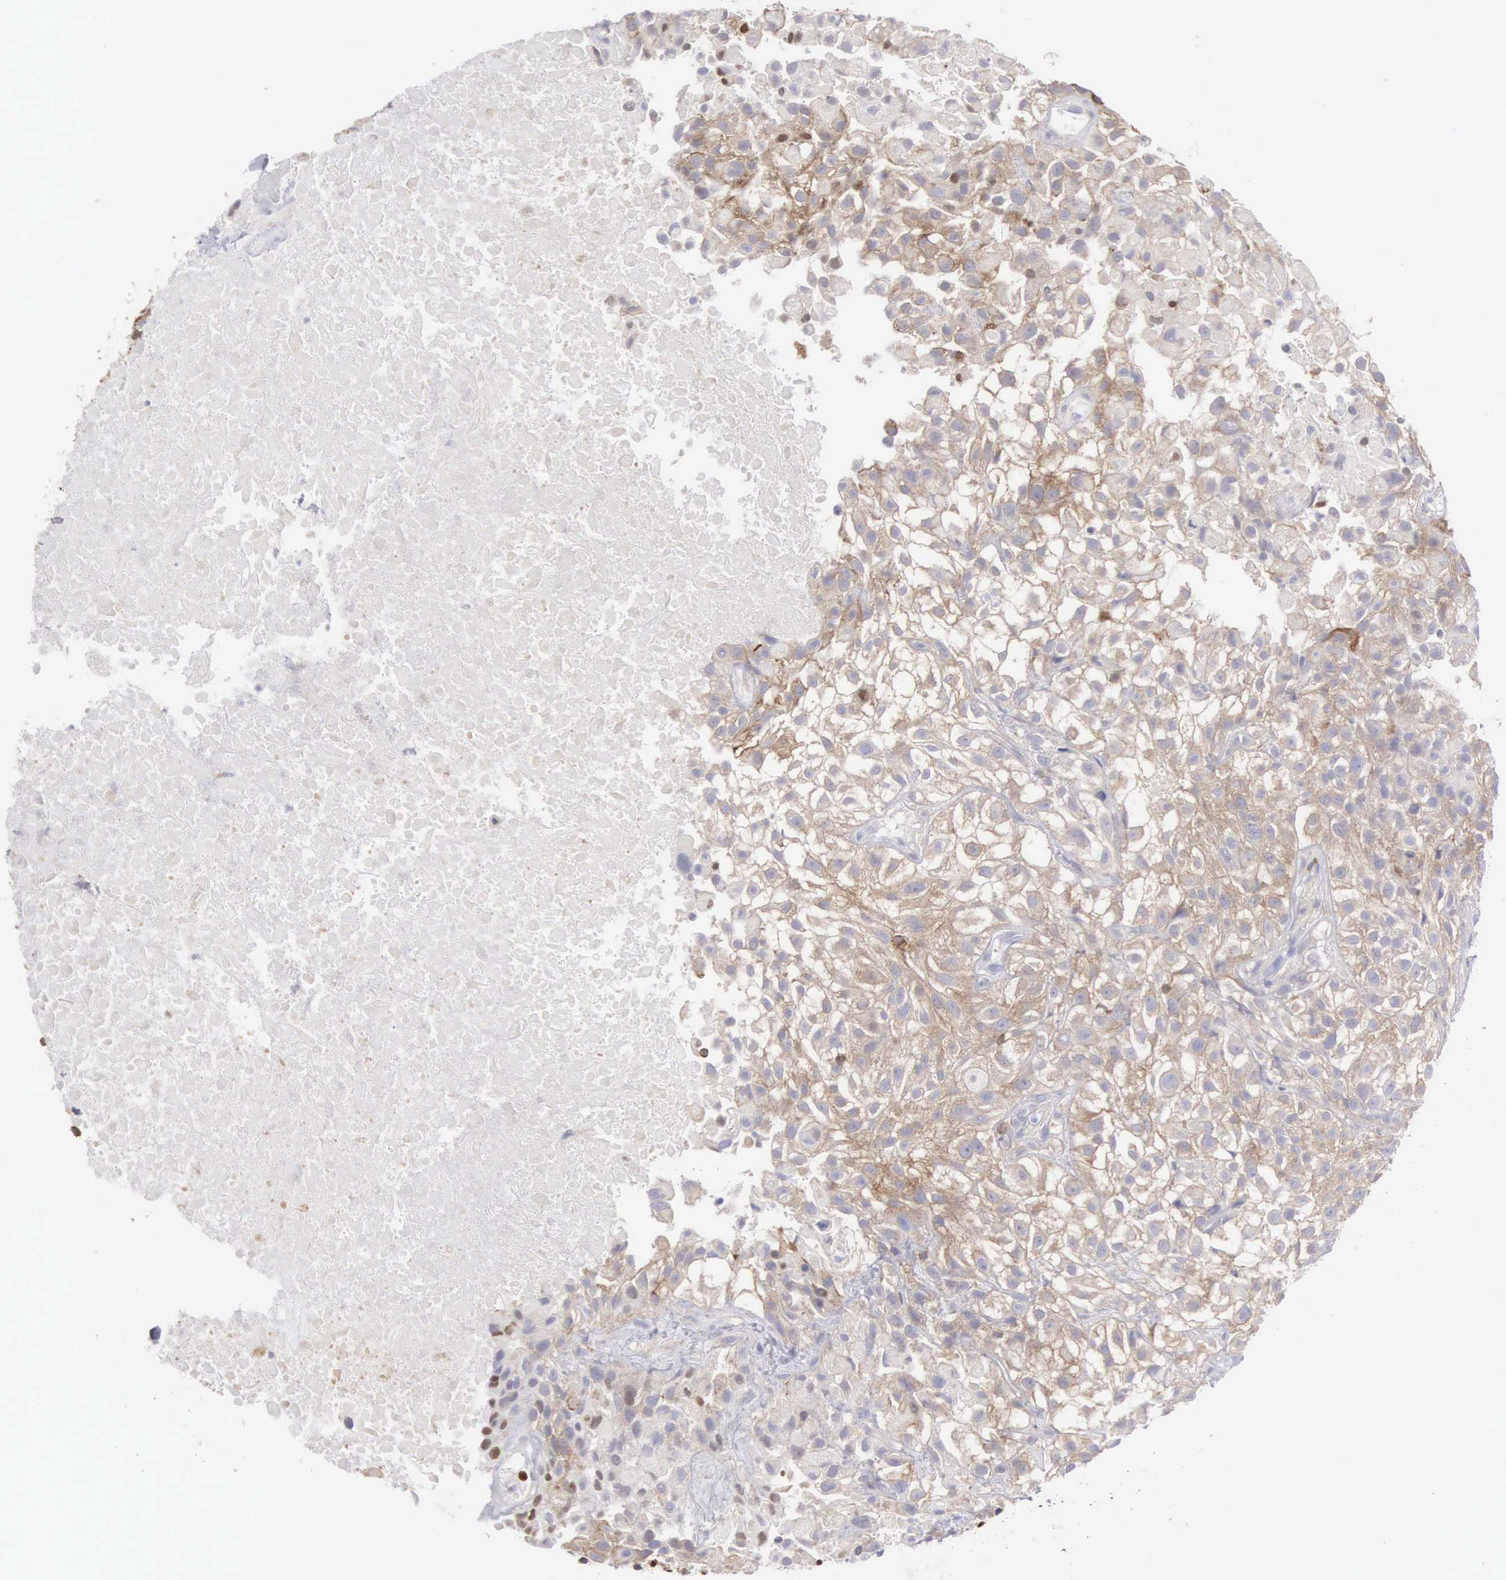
{"staining": {"intensity": "weak", "quantity": ">75%", "location": "cytoplasmic/membranous"}, "tissue": "urothelial cancer", "cell_type": "Tumor cells", "image_type": "cancer", "snomed": [{"axis": "morphology", "description": "Urothelial carcinoma, High grade"}, {"axis": "topography", "description": "Urinary bladder"}], "caption": "Urothelial carcinoma (high-grade) stained for a protein shows weak cytoplasmic/membranous positivity in tumor cells.", "gene": "SH3BP1", "patient": {"sex": "male", "age": 56}}